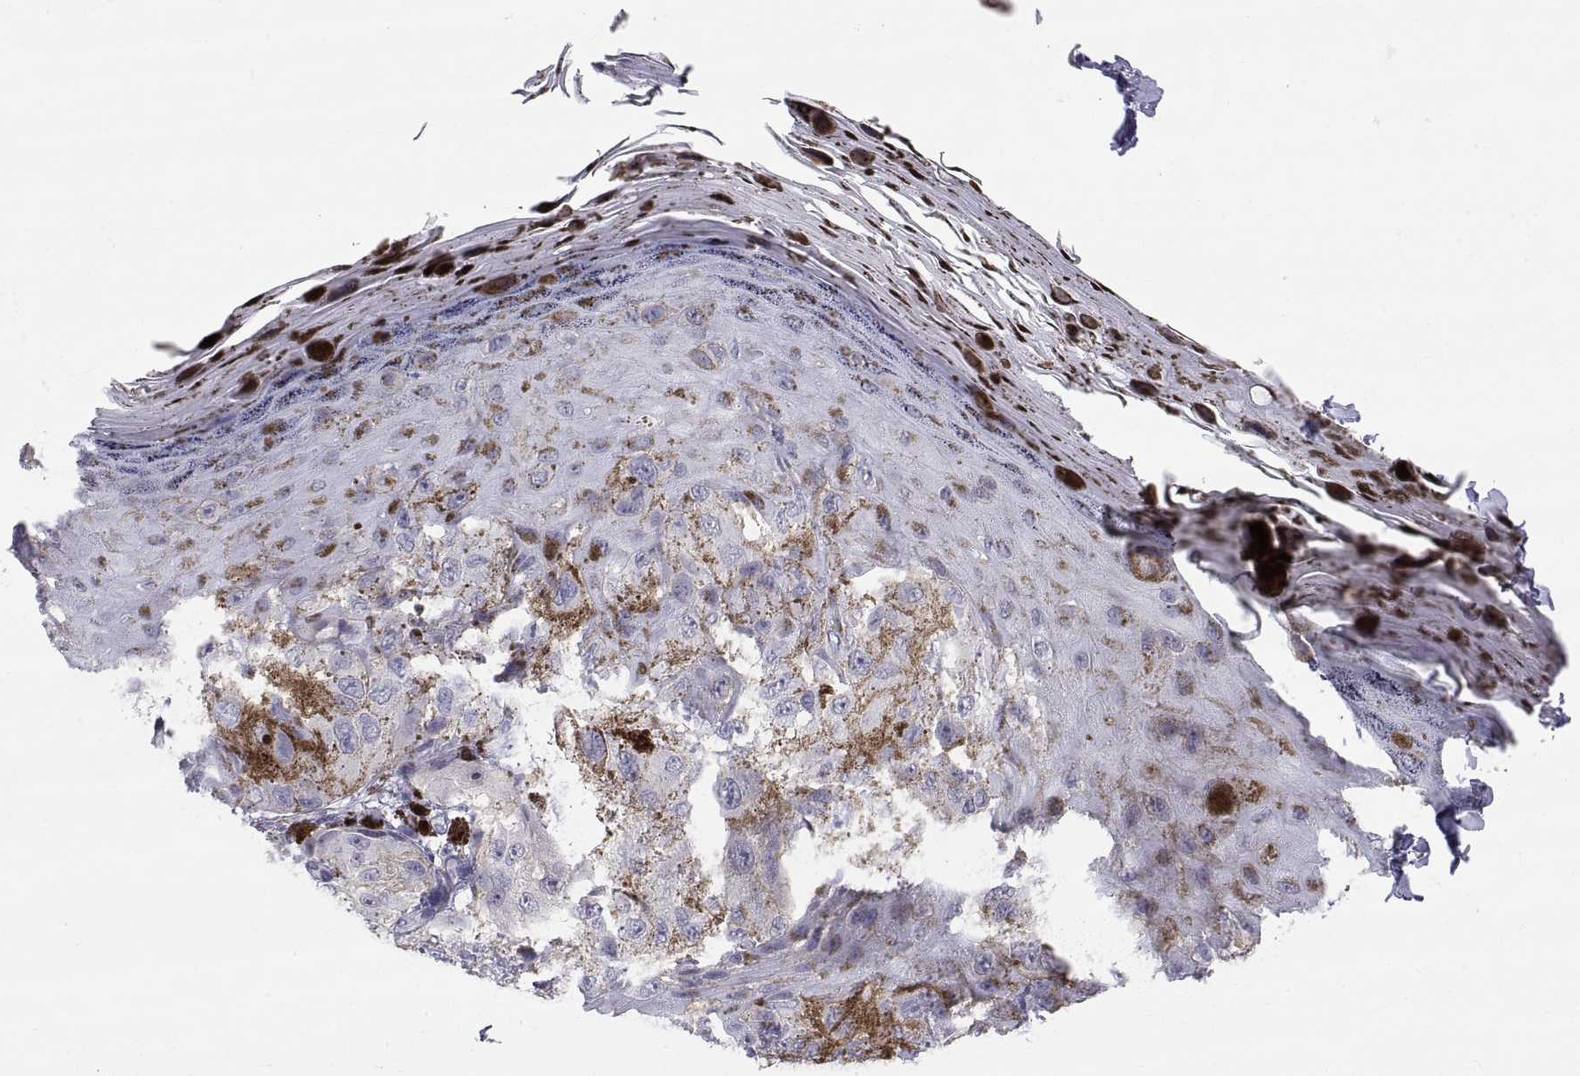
{"staining": {"intensity": "negative", "quantity": "none", "location": "none"}, "tissue": "melanoma", "cell_type": "Tumor cells", "image_type": "cancer", "snomed": [{"axis": "morphology", "description": "Malignant melanoma, NOS"}, {"axis": "topography", "description": "Skin"}], "caption": "Melanoma was stained to show a protein in brown. There is no significant positivity in tumor cells. Brightfield microscopy of IHC stained with DAB (brown) and hematoxylin (blue), captured at high magnification.", "gene": "TEX13A", "patient": {"sex": "male", "age": 36}}